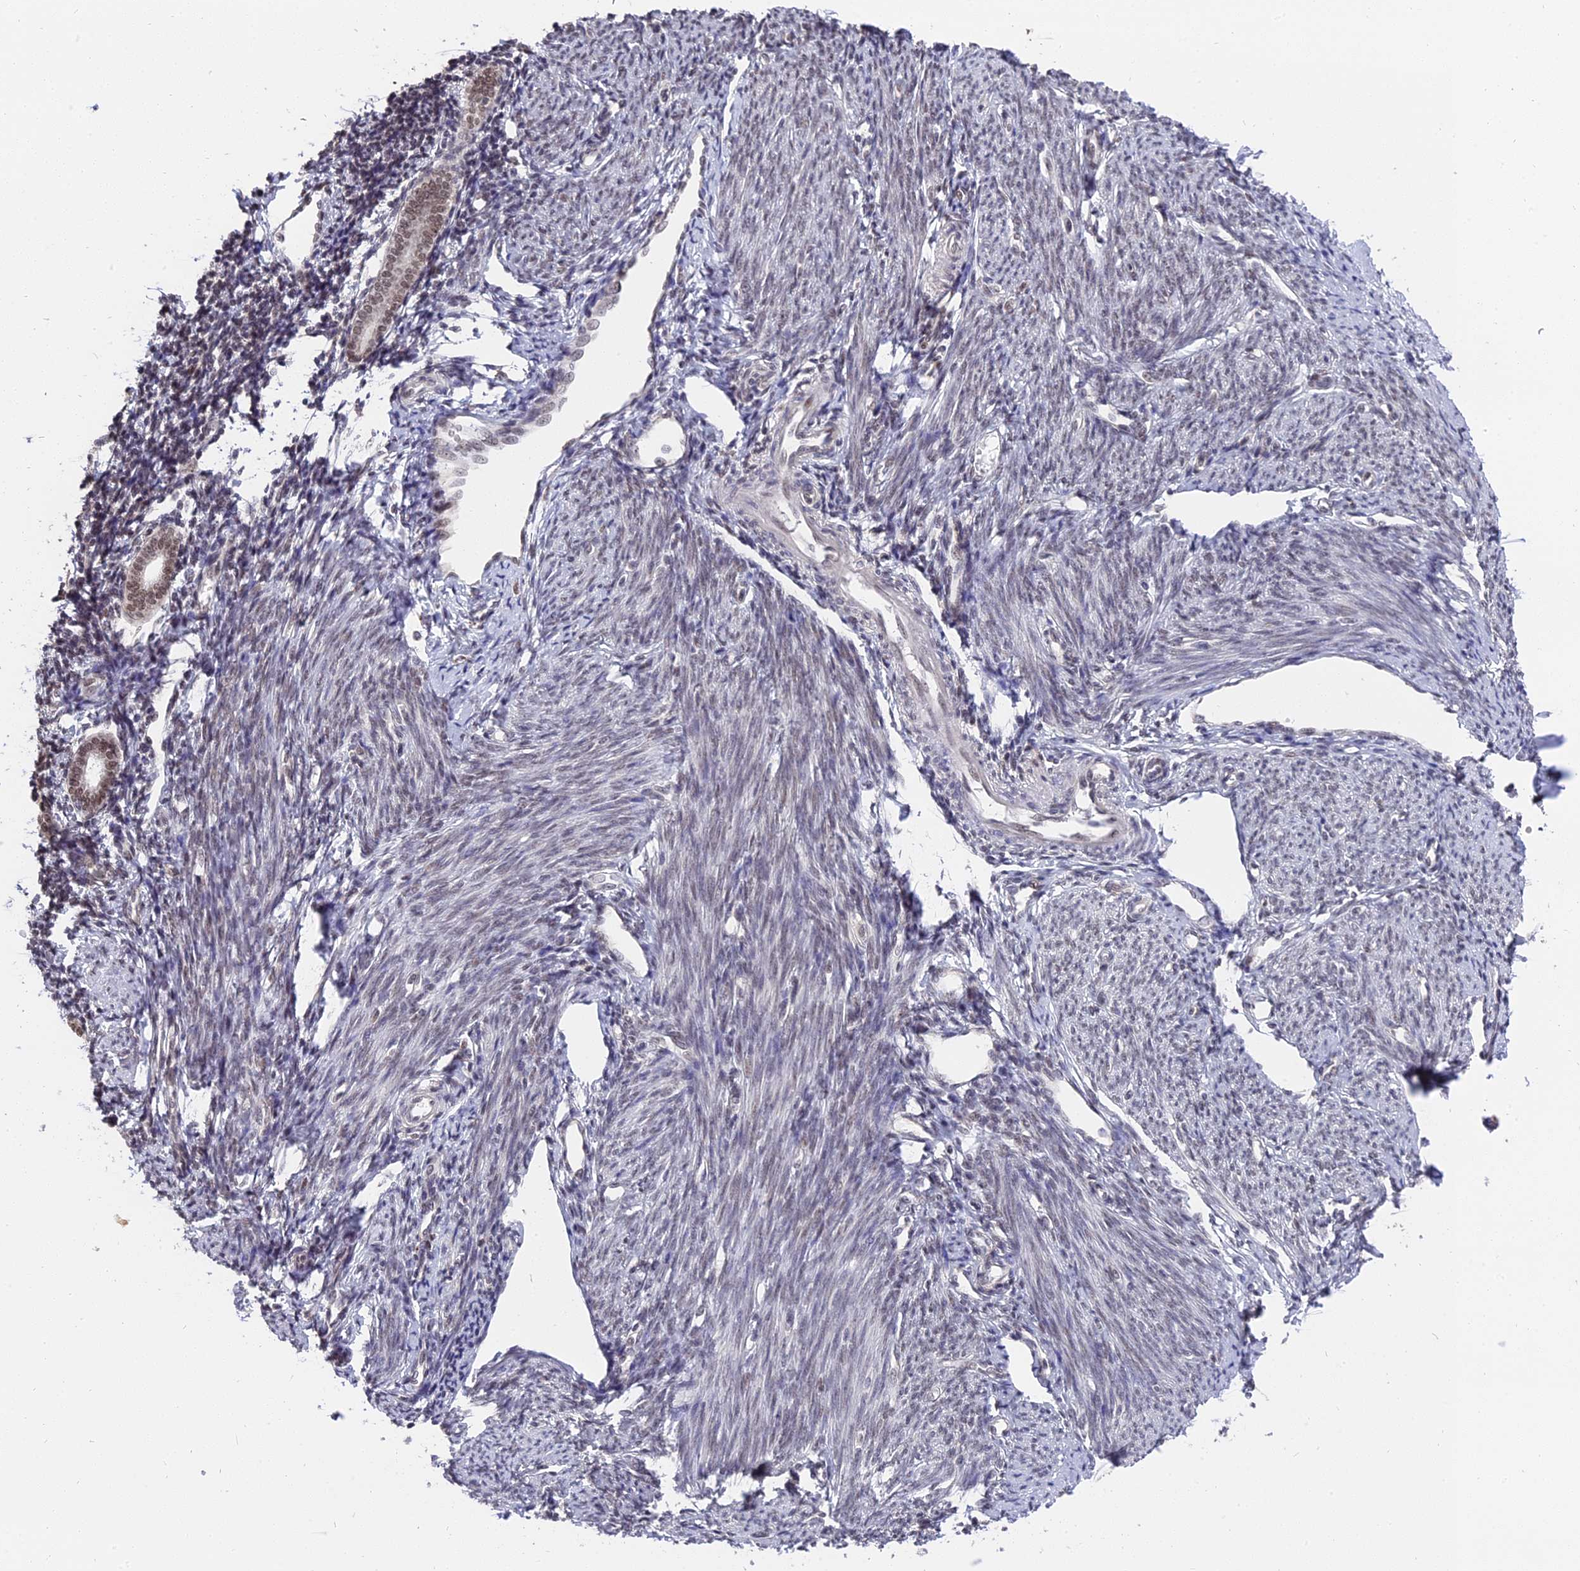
{"staining": {"intensity": "weak", "quantity": "<25%", "location": "nuclear"}, "tissue": "endometrium", "cell_type": "Cells in endometrial stroma", "image_type": "normal", "snomed": [{"axis": "morphology", "description": "Normal tissue, NOS"}, {"axis": "topography", "description": "Endometrium"}], "caption": "This photomicrograph is of unremarkable endometrium stained with immunohistochemistry (IHC) to label a protein in brown with the nuclei are counter-stained blue. There is no staining in cells in endometrial stroma. (DAB (3,3'-diaminobenzidine) immunohistochemistry visualized using brightfield microscopy, high magnification).", "gene": "NR1H3", "patient": {"sex": "female", "age": 56}}